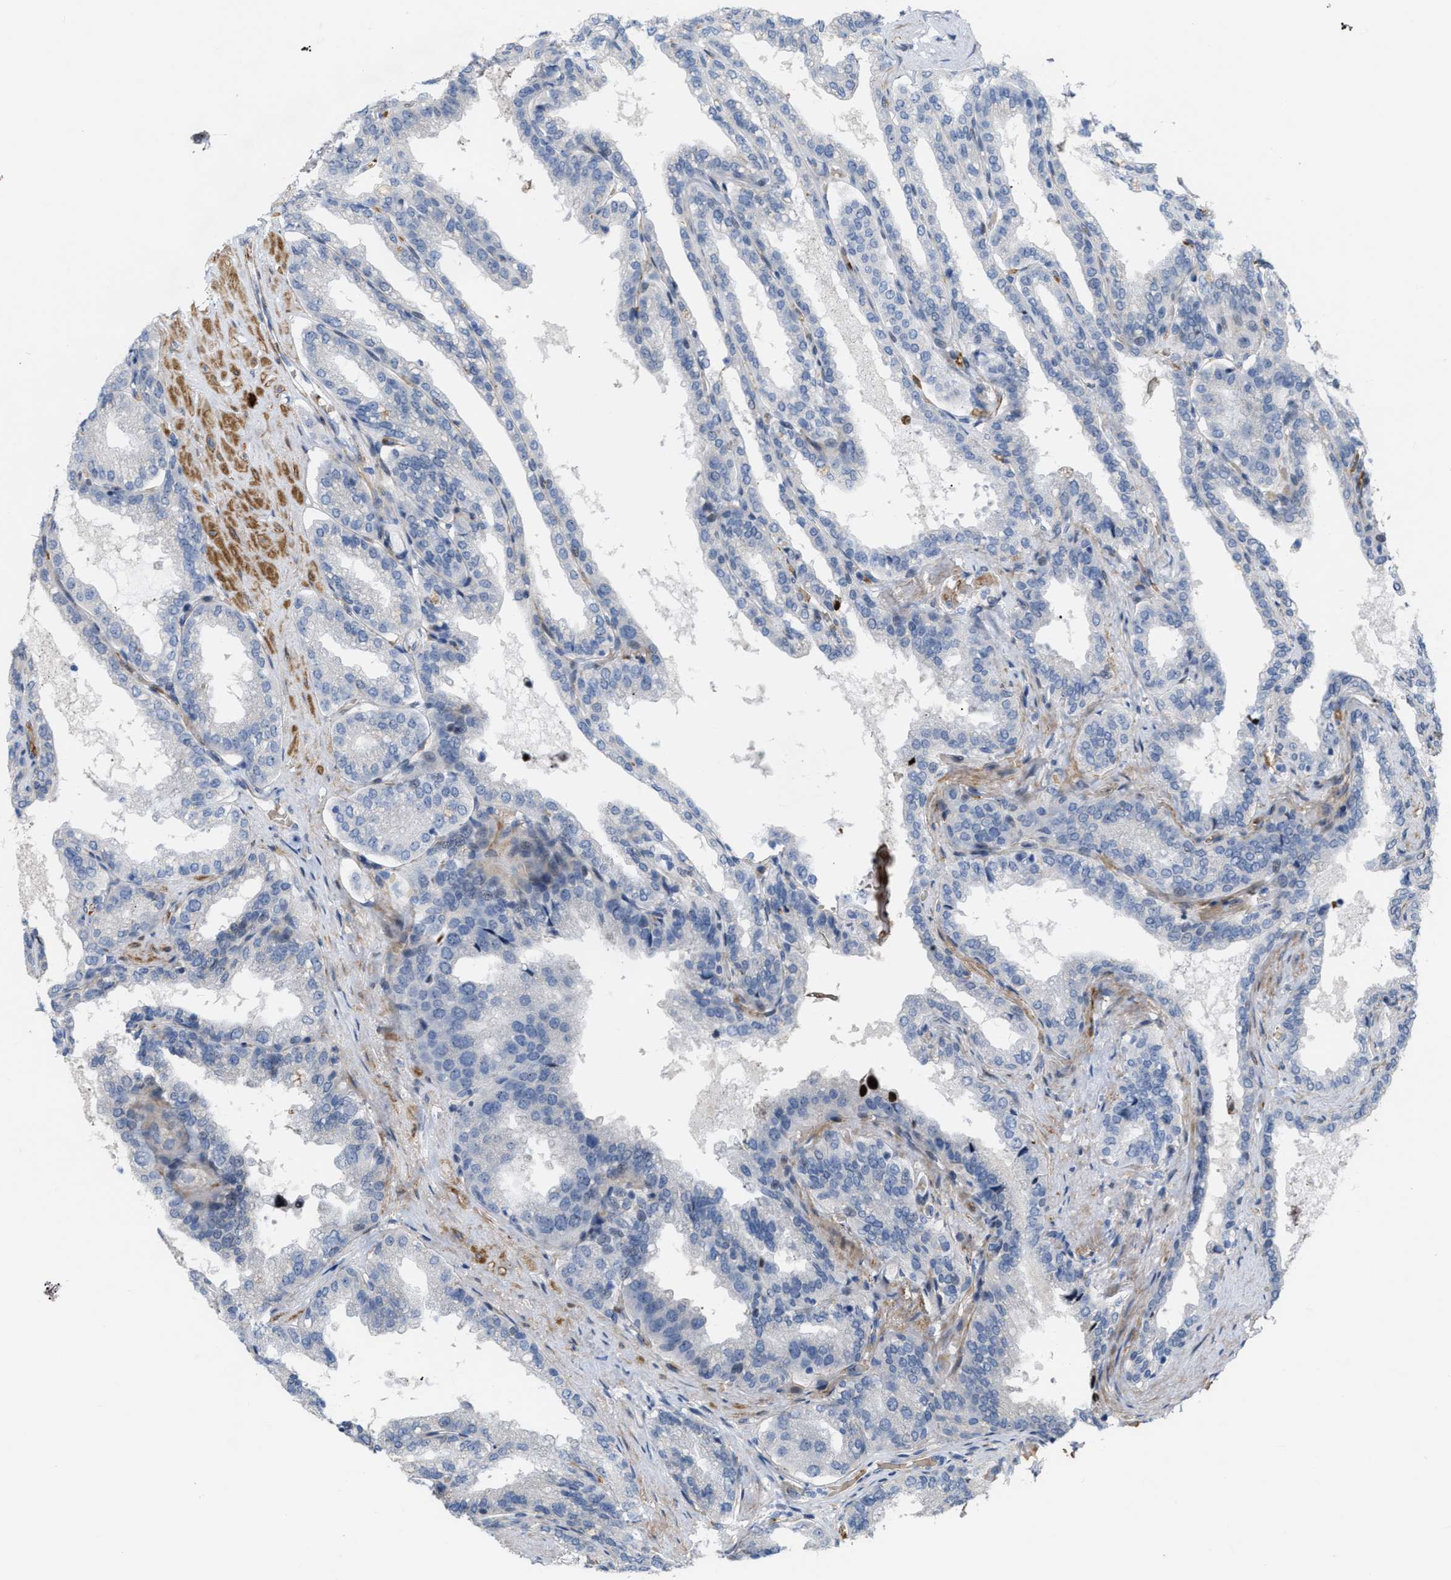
{"staining": {"intensity": "negative", "quantity": "none", "location": "none"}, "tissue": "seminal vesicle", "cell_type": "Glandular cells", "image_type": "normal", "snomed": [{"axis": "morphology", "description": "Normal tissue, NOS"}, {"axis": "topography", "description": "Seminal veicle"}], "caption": "Image shows no significant protein expression in glandular cells of normal seminal vesicle.", "gene": "POLR1F", "patient": {"sex": "male", "age": 46}}